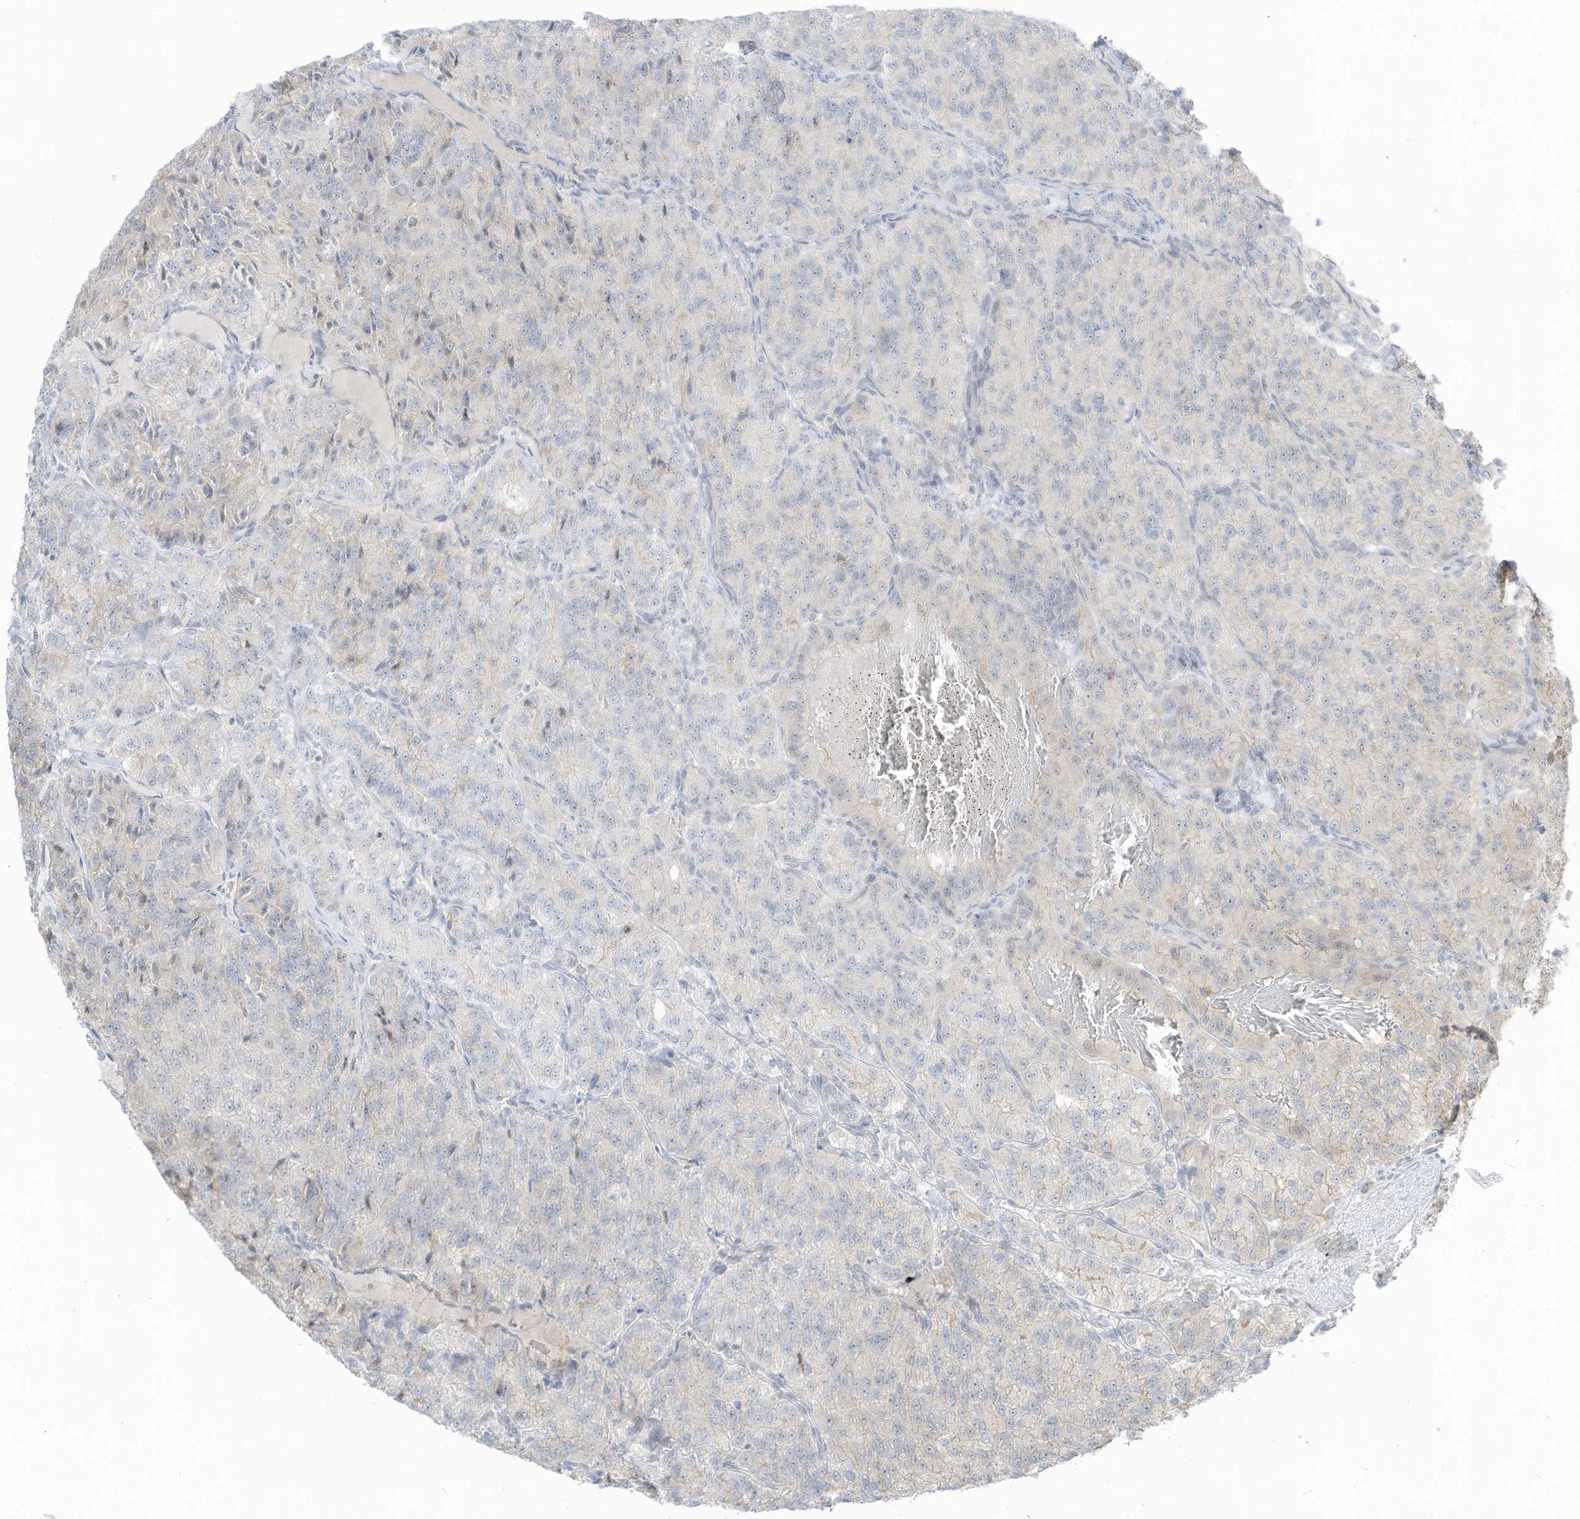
{"staining": {"intensity": "negative", "quantity": "none", "location": "none"}, "tissue": "renal cancer", "cell_type": "Tumor cells", "image_type": "cancer", "snomed": [{"axis": "morphology", "description": "Adenocarcinoma, NOS"}, {"axis": "topography", "description": "Kidney"}], "caption": "IHC photomicrograph of neoplastic tissue: human renal cancer stained with DAB (3,3'-diaminobenzidine) reveals no significant protein expression in tumor cells. Nuclei are stained in blue.", "gene": "ASPRV1", "patient": {"sex": "female", "age": 63}}